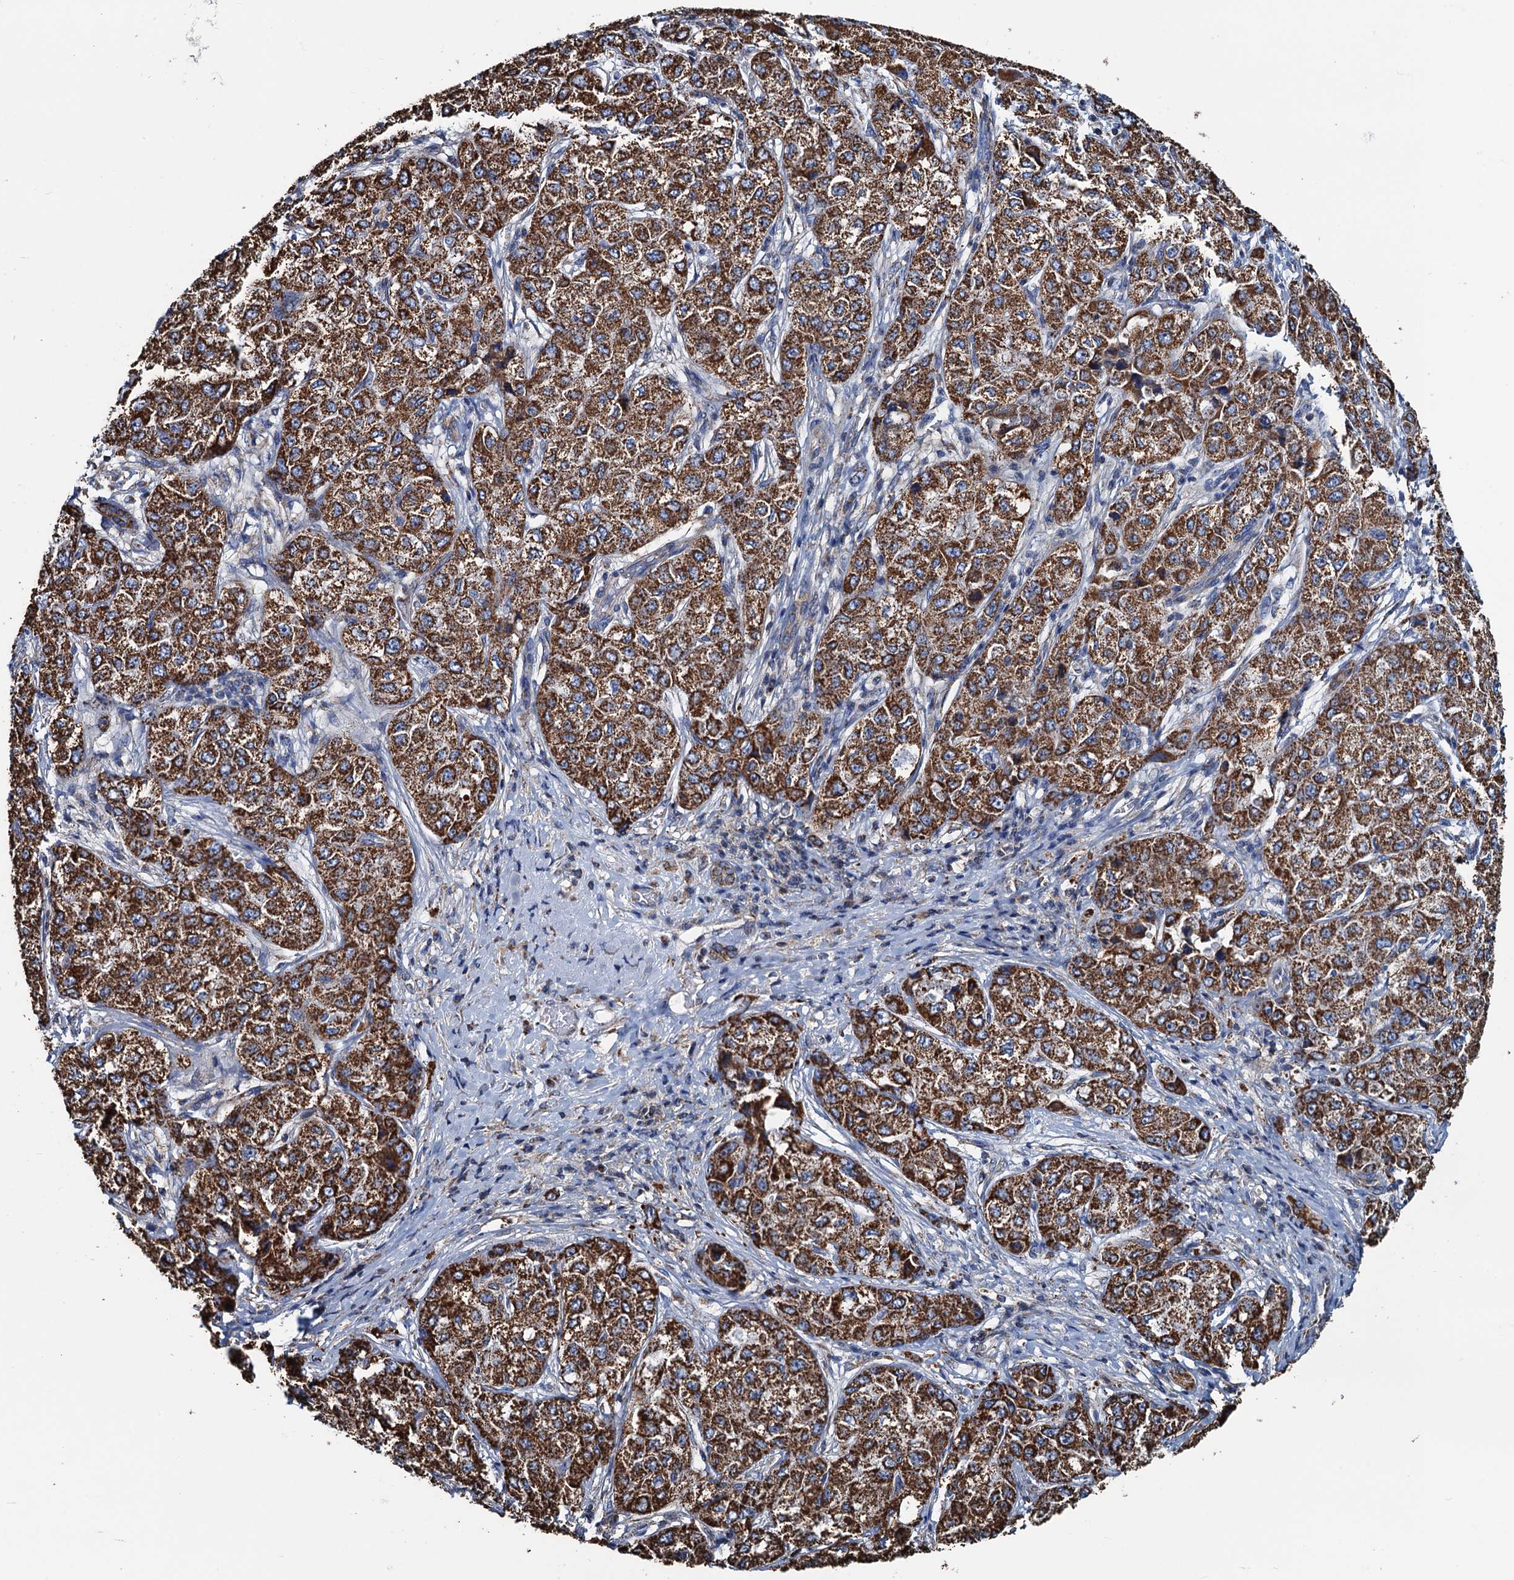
{"staining": {"intensity": "strong", "quantity": ">75%", "location": "cytoplasmic/membranous"}, "tissue": "liver cancer", "cell_type": "Tumor cells", "image_type": "cancer", "snomed": [{"axis": "morphology", "description": "Carcinoma, Hepatocellular, NOS"}, {"axis": "topography", "description": "Liver"}], "caption": "Hepatocellular carcinoma (liver) stained with DAB (3,3'-diaminobenzidine) immunohistochemistry shows high levels of strong cytoplasmic/membranous staining in approximately >75% of tumor cells. The staining was performed using DAB, with brown indicating positive protein expression. Nuclei are stained blue with hematoxylin.", "gene": "AAGAB", "patient": {"sex": "male", "age": 80}}